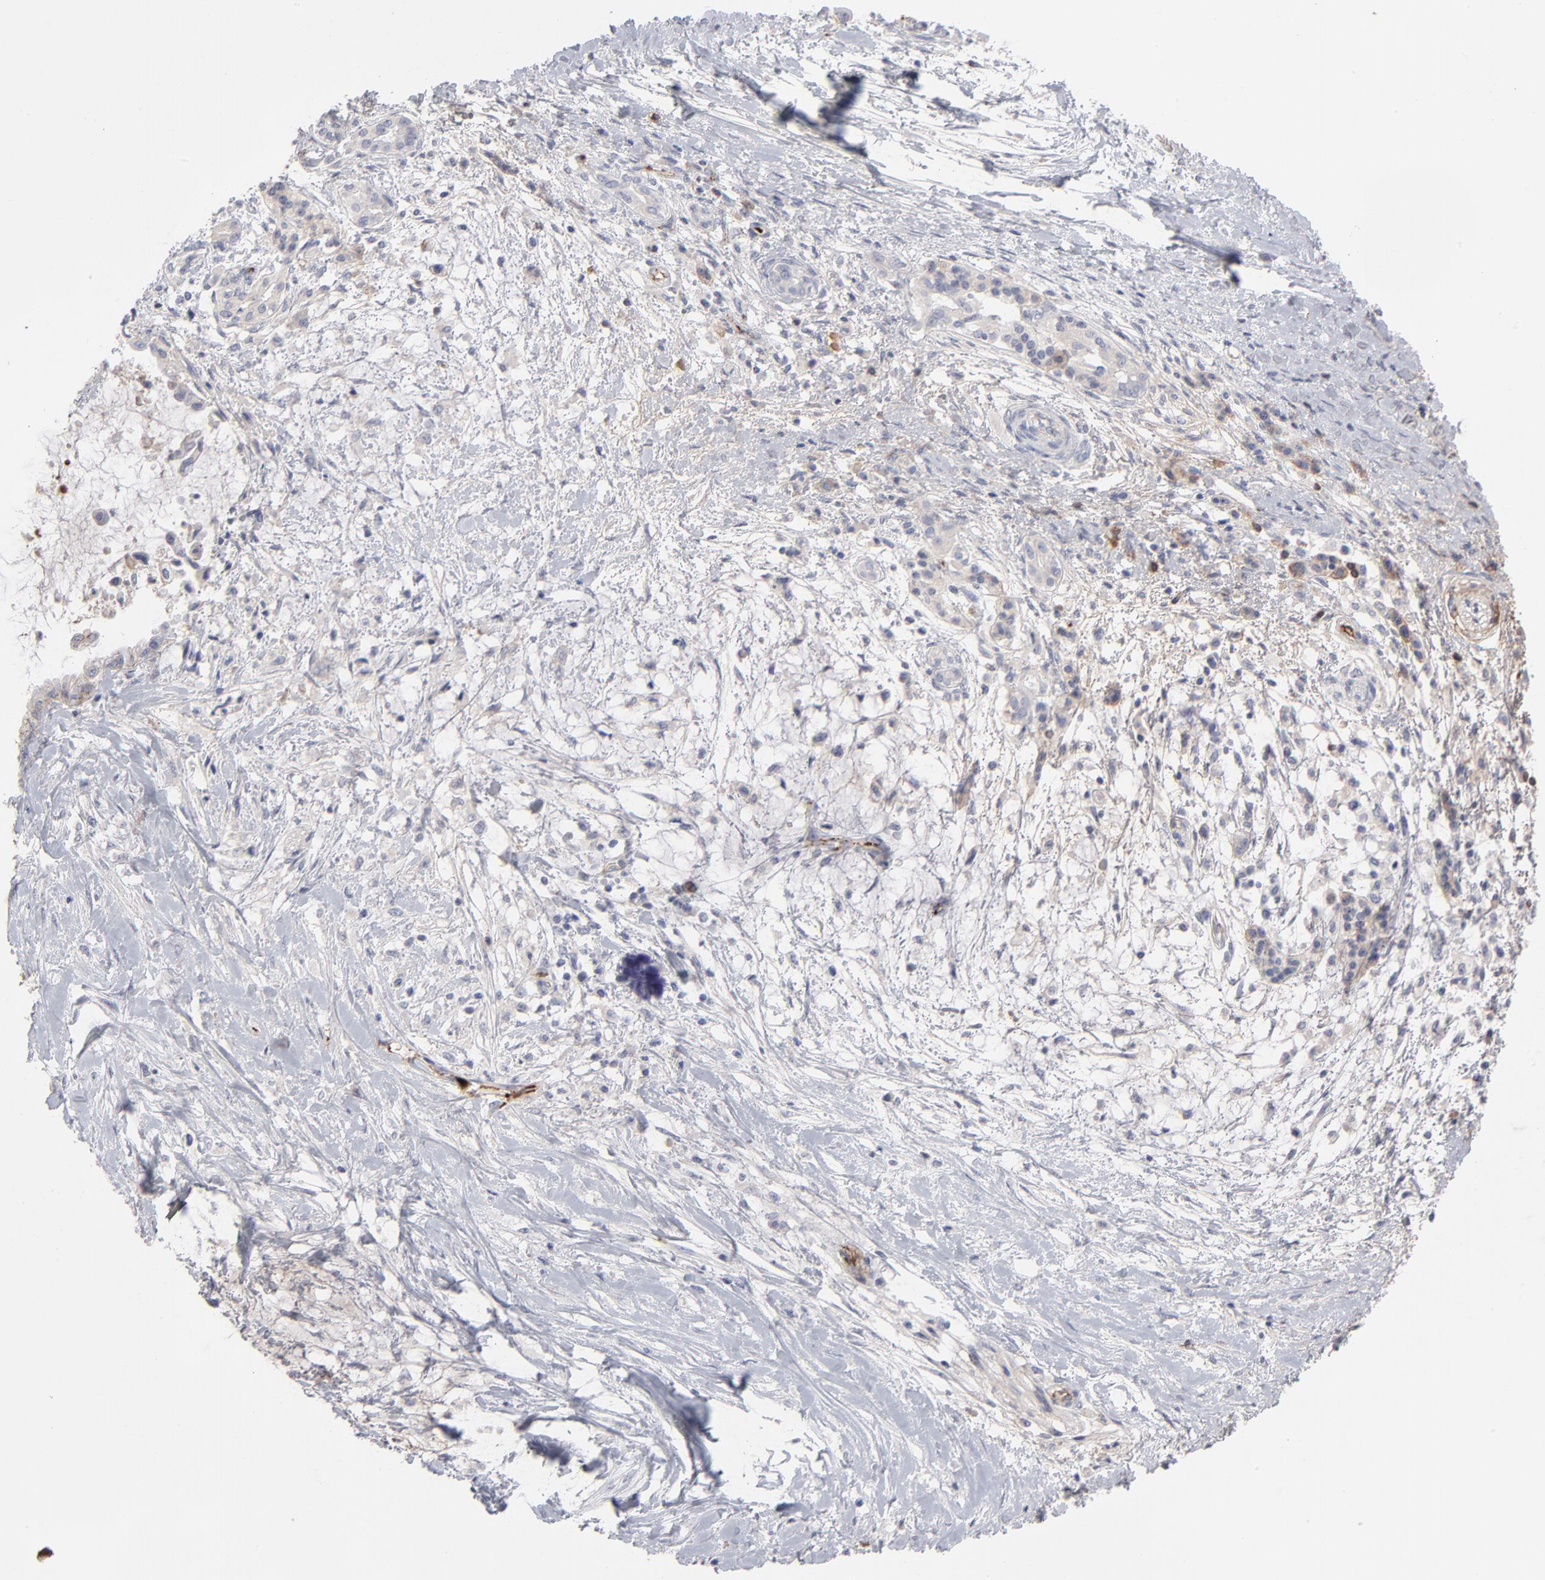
{"staining": {"intensity": "negative", "quantity": "none", "location": "none"}, "tissue": "pancreatic cancer", "cell_type": "Tumor cells", "image_type": "cancer", "snomed": [{"axis": "morphology", "description": "Adenocarcinoma, NOS"}, {"axis": "topography", "description": "Pancreas"}], "caption": "Immunohistochemical staining of human adenocarcinoma (pancreatic) shows no significant expression in tumor cells. (DAB (3,3'-diaminobenzidine) immunohistochemistry visualized using brightfield microscopy, high magnification).", "gene": "CCR3", "patient": {"sex": "female", "age": 64}}